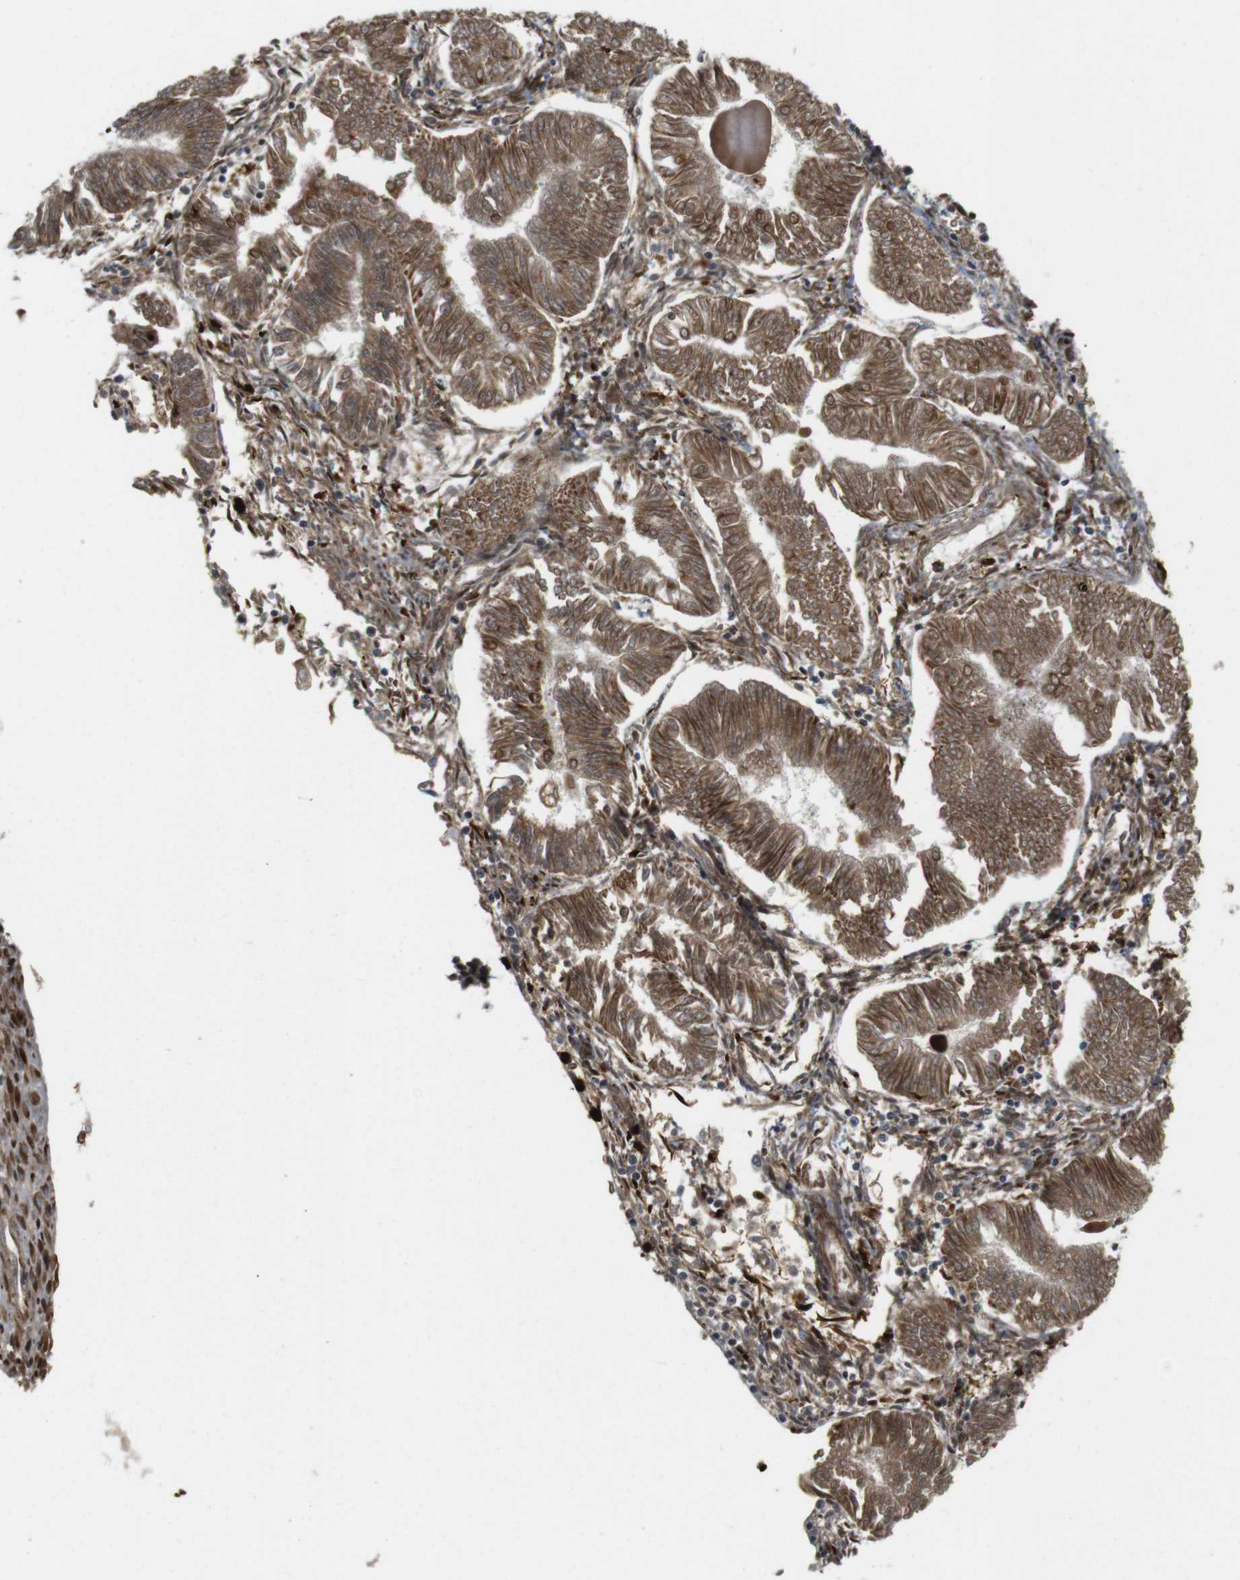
{"staining": {"intensity": "moderate", "quantity": ">75%", "location": "cytoplasmic/membranous,nuclear"}, "tissue": "endometrial cancer", "cell_type": "Tumor cells", "image_type": "cancer", "snomed": [{"axis": "morphology", "description": "Adenocarcinoma, NOS"}, {"axis": "topography", "description": "Endometrium"}], "caption": "Tumor cells exhibit medium levels of moderate cytoplasmic/membranous and nuclear positivity in approximately >75% of cells in human endometrial adenocarcinoma.", "gene": "SP2", "patient": {"sex": "female", "age": 53}}